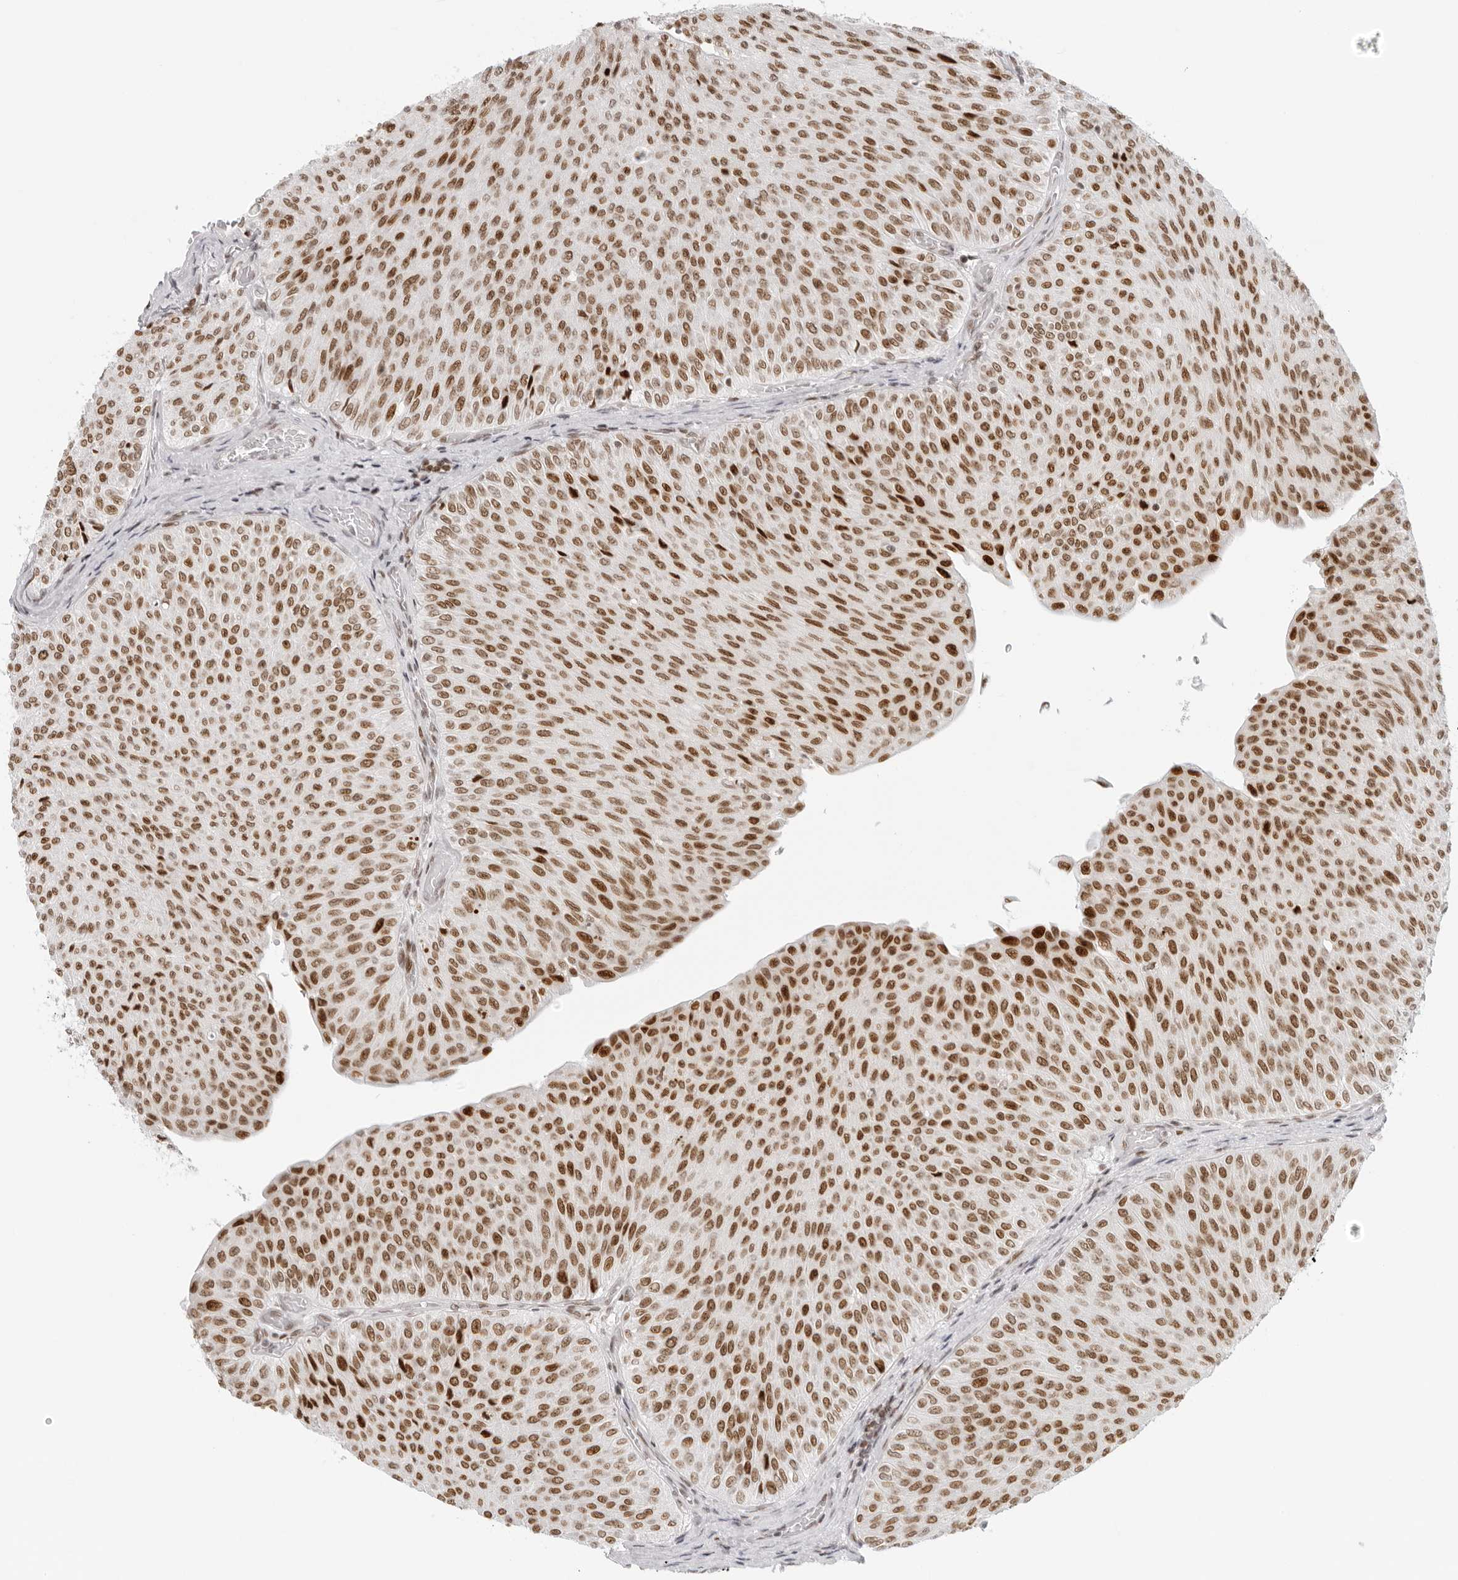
{"staining": {"intensity": "moderate", "quantity": ">75%", "location": "nuclear"}, "tissue": "urothelial cancer", "cell_type": "Tumor cells", "image_type": "cancer", "snomed": [{"axis": "morphology", "description": "Urothelial carcinoma, Low grade"}, {"axis": "topography", "description": "Urinary bladder"}], "caption": "Protein analysis of urothelial carcinoma (low-grade) tissue displays moderate nuclear positivity in about >75% of tumor cells.", "gene": "RCC1", "patient": {"sex": "male", "age": 78}}